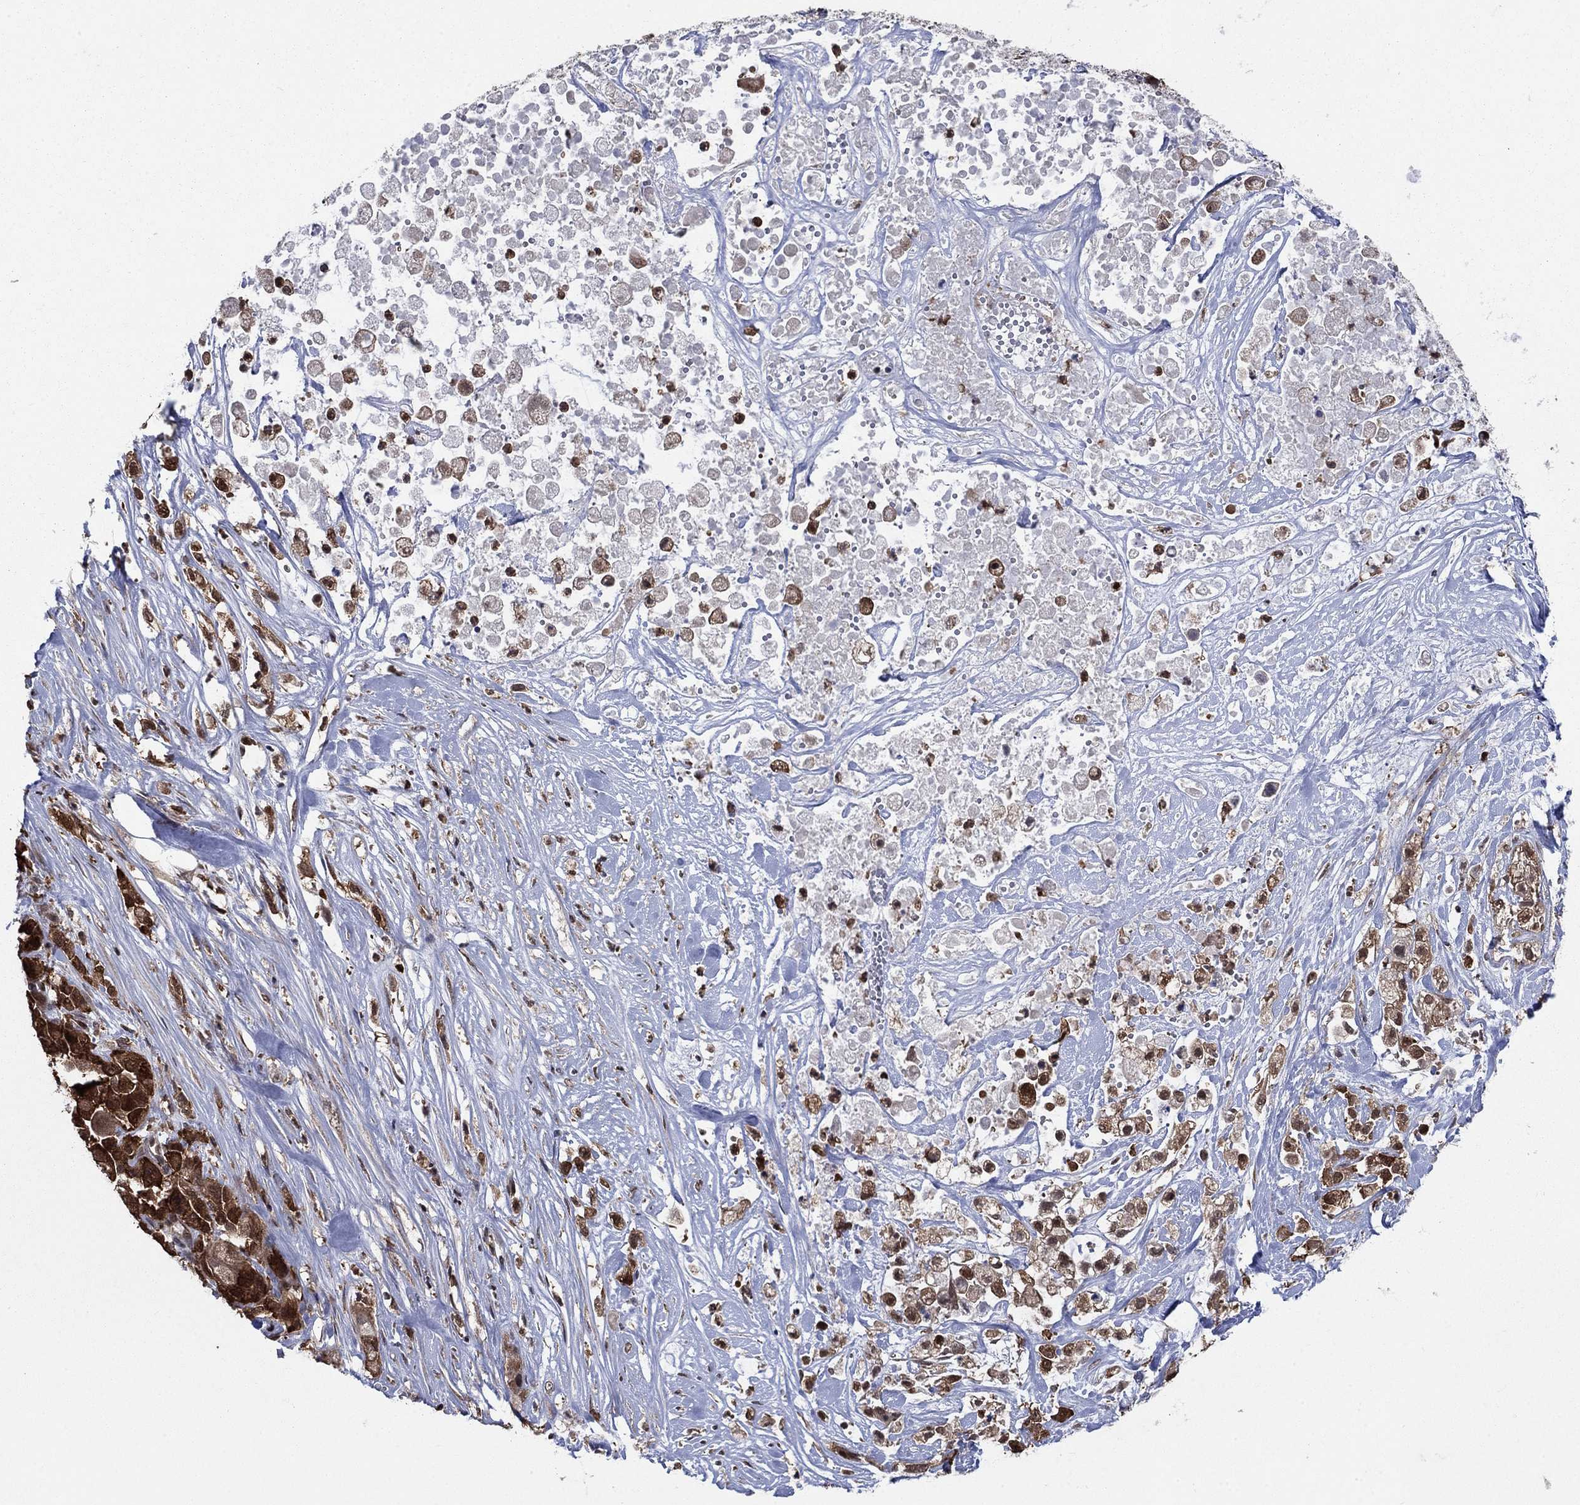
{"staining": {"intensity": "strong", "quantity": "<25%", "location": "cytoplasmic/membranous"}, "tissue": "pancreatic cancer", "cell_type": "Tumor cells", "image_type": "cancer", "snomed": [{"axis": "morphology", "description": "Adenocarcinoma, NOS"}, {"axis": "topography", "description": "Pancreas"}], "caption": "DAB (3,3'-diaminobenzidine) immunohistochemical staining of pancreatic adenocarcinoma reveals strong cytoplasmic/membranous protein positivity in approximately <25% of tumor cells.", "gene": "CACYBP", "patient": {"sex": "male", "age": 44}}